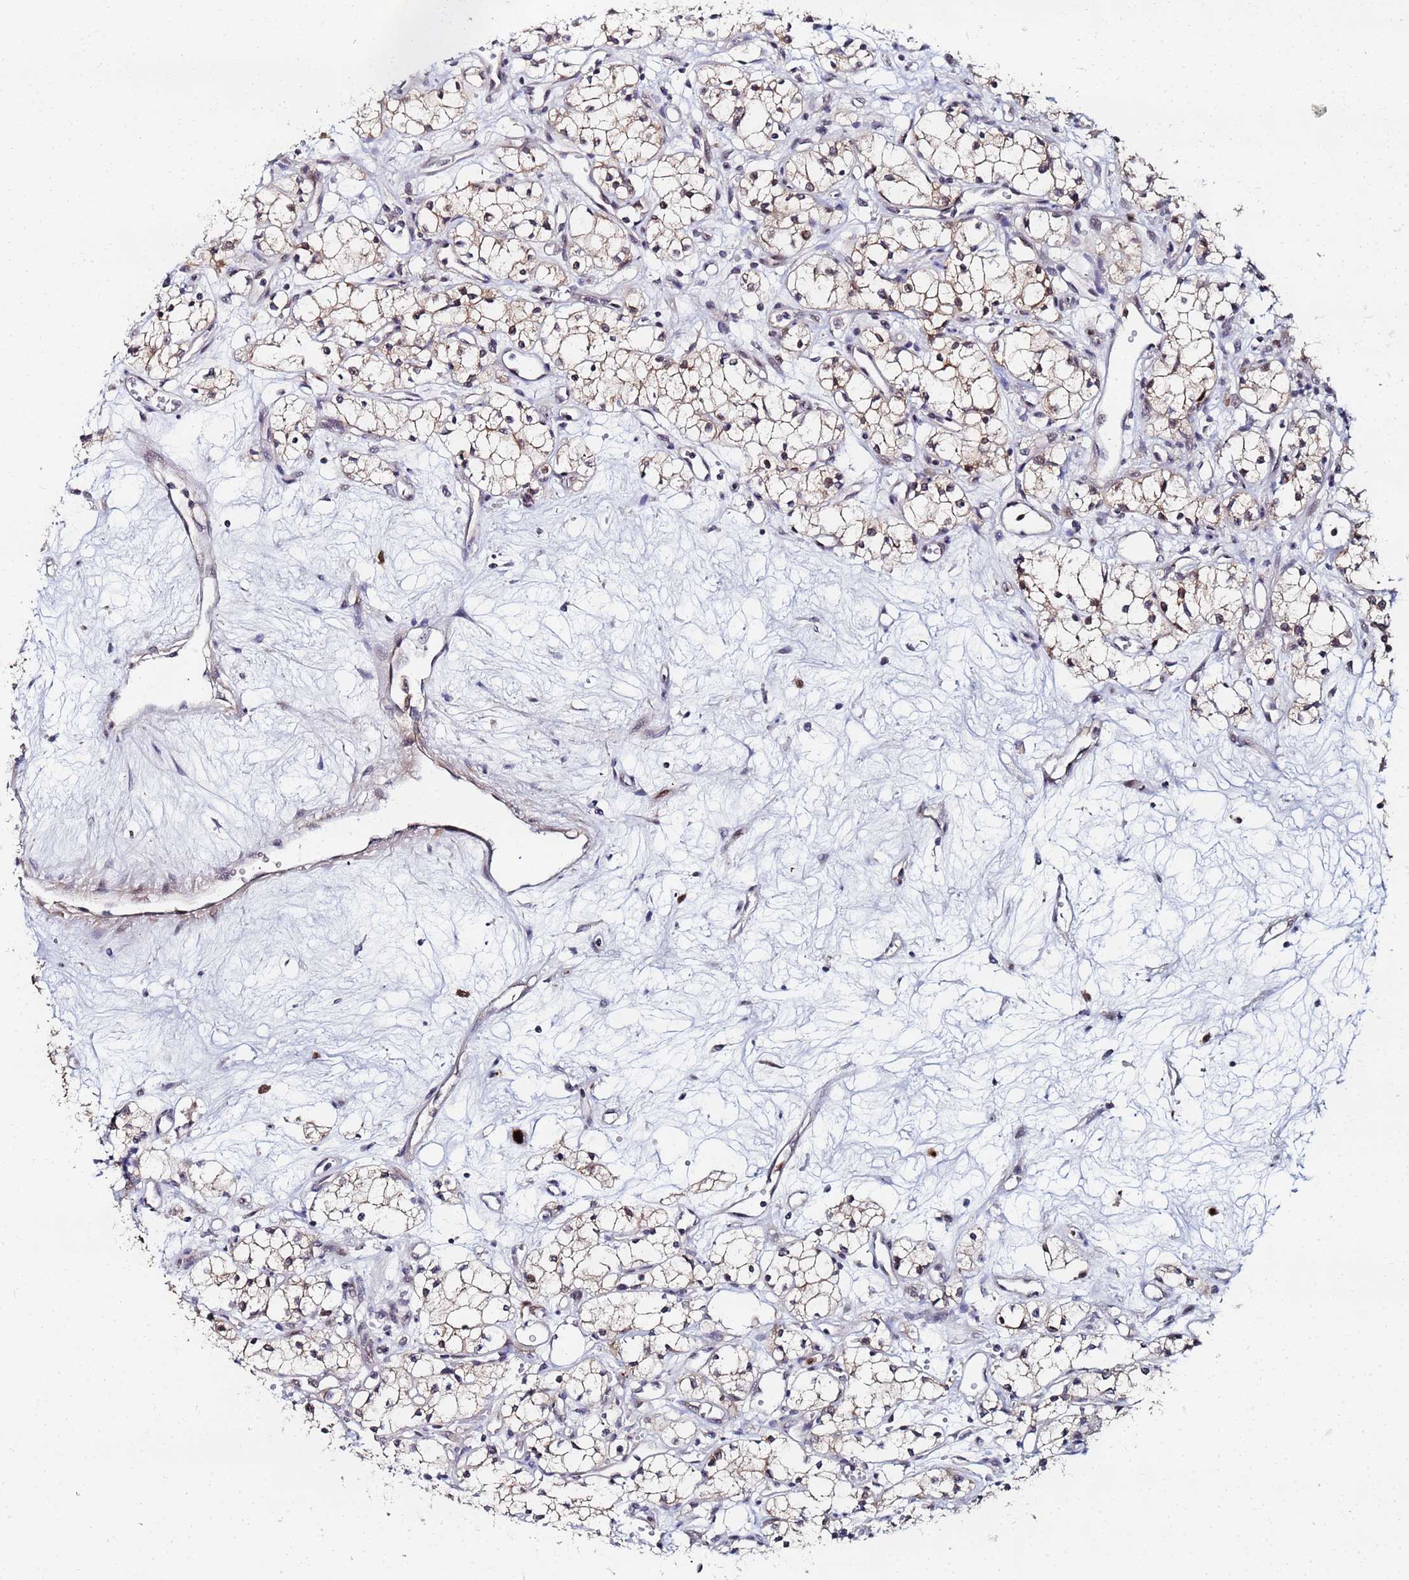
{"staining": {"intensity": "weak", "quantity": ">75%", "location": "cytoplasmic/membranous"}, "tissue": "renal cancer", "cell_type": "Tumor cells", "image_type": "cancer", "snomed": [{"axis": "morphology", "description": "Adenocarcinoma, NOS"}, {"axis": "topography", "description": "Kidney"}], "caption": "Renal cancer tissue displays weak cytoplasmic/membranous positivity in approximately >75% of tumor cells", "gene": "MTCL1", "patient": {"sex": "male", "age": 59}}